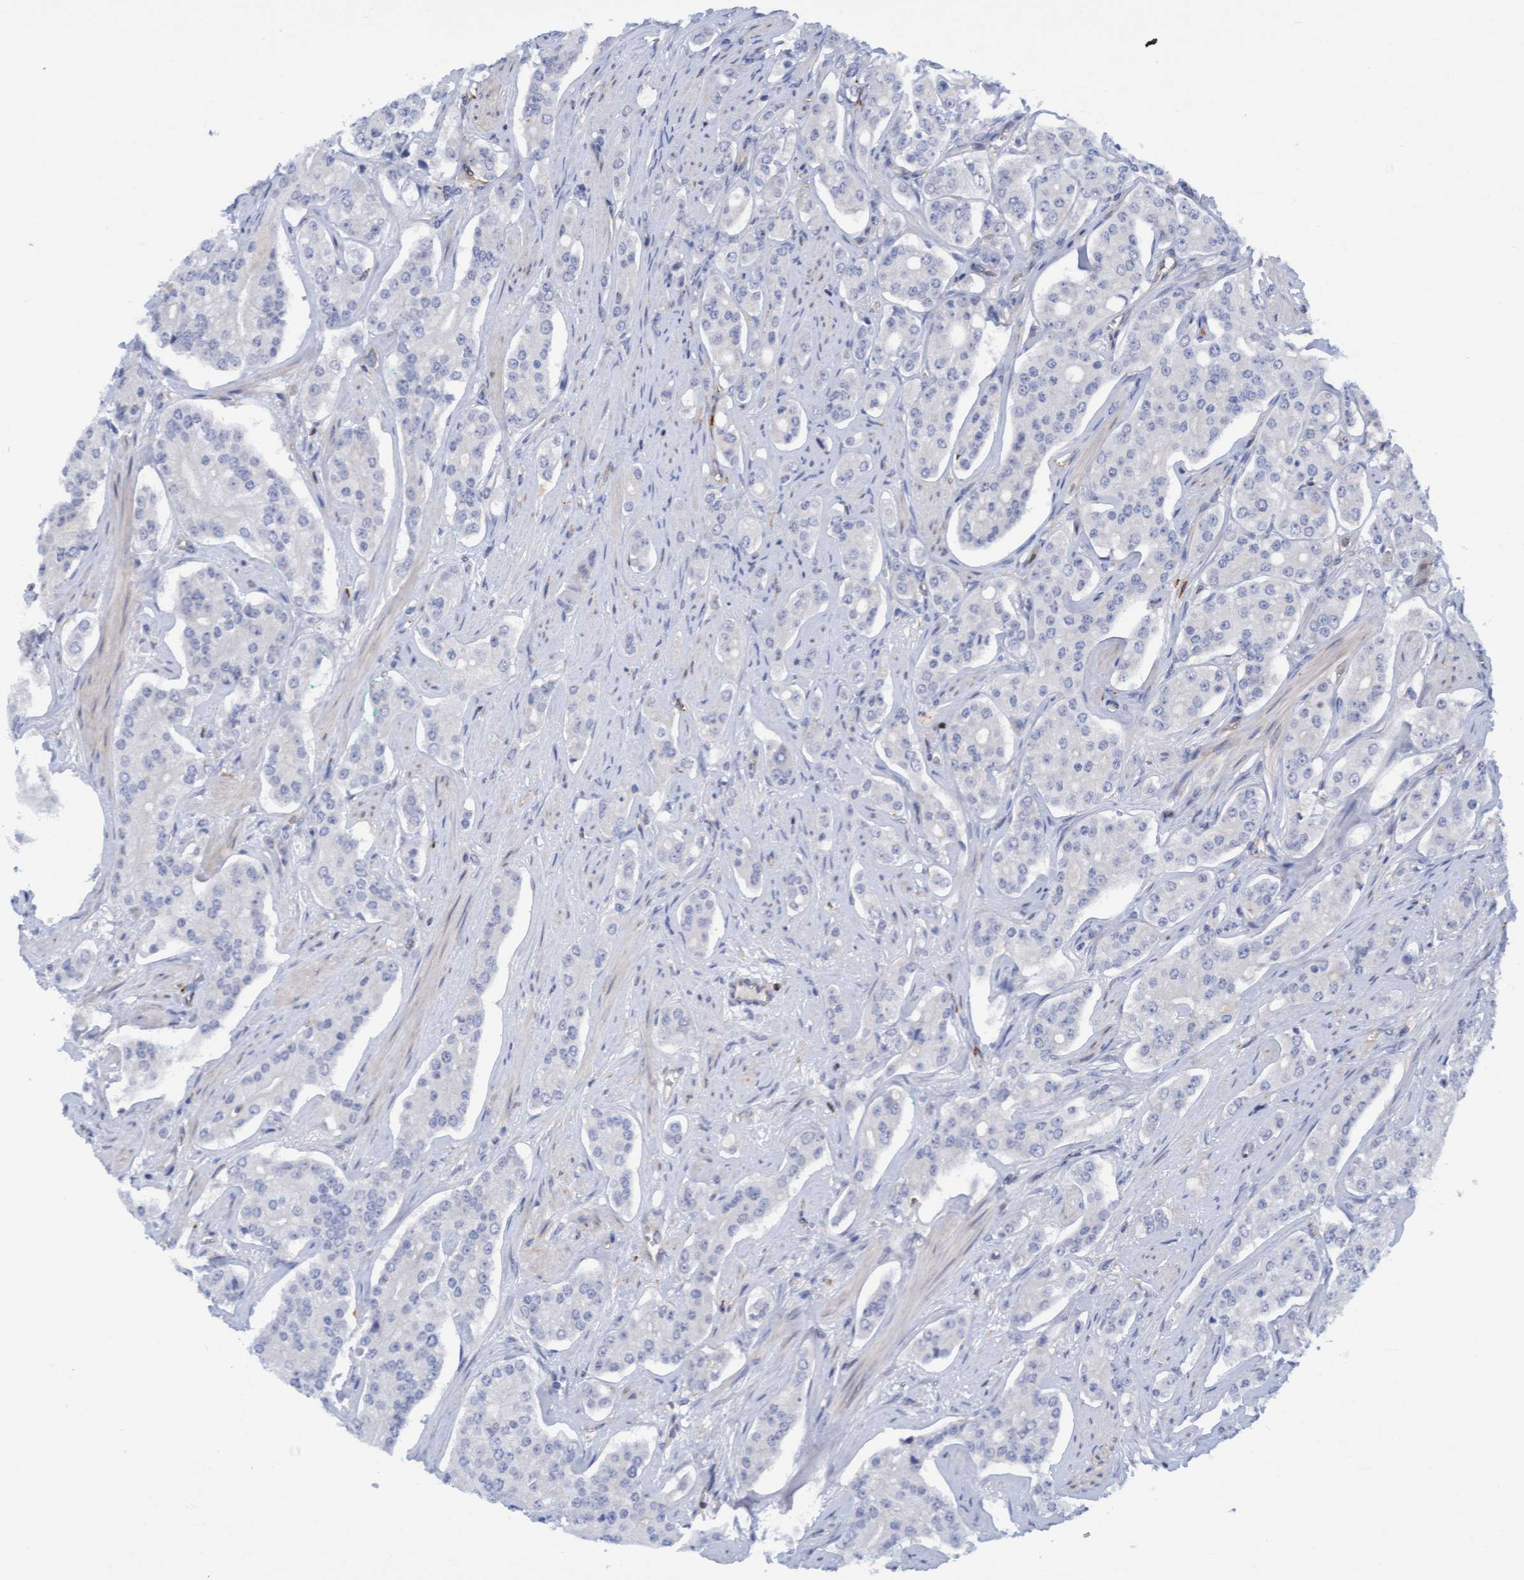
{"staining": {"intensity": "negative", "quantity": "none", "location": "none"}, "tissue": "prostate cancer", "cell_type": "Tumor cells", "image_type": "cancer", "snomed": [{"axis": "morphology", "description": "Adenocarcinoma, High grade"}, {"axis": "topography", "description": "Prostate"}], "caption": "High power microscopy image of an IHC photomicrograph of high-grade adenocarcinoma (prostate), revealing no significant expression in tumor cells.", "gene": "FNBP1", "patient": {"sex": "male", "age": 71}}